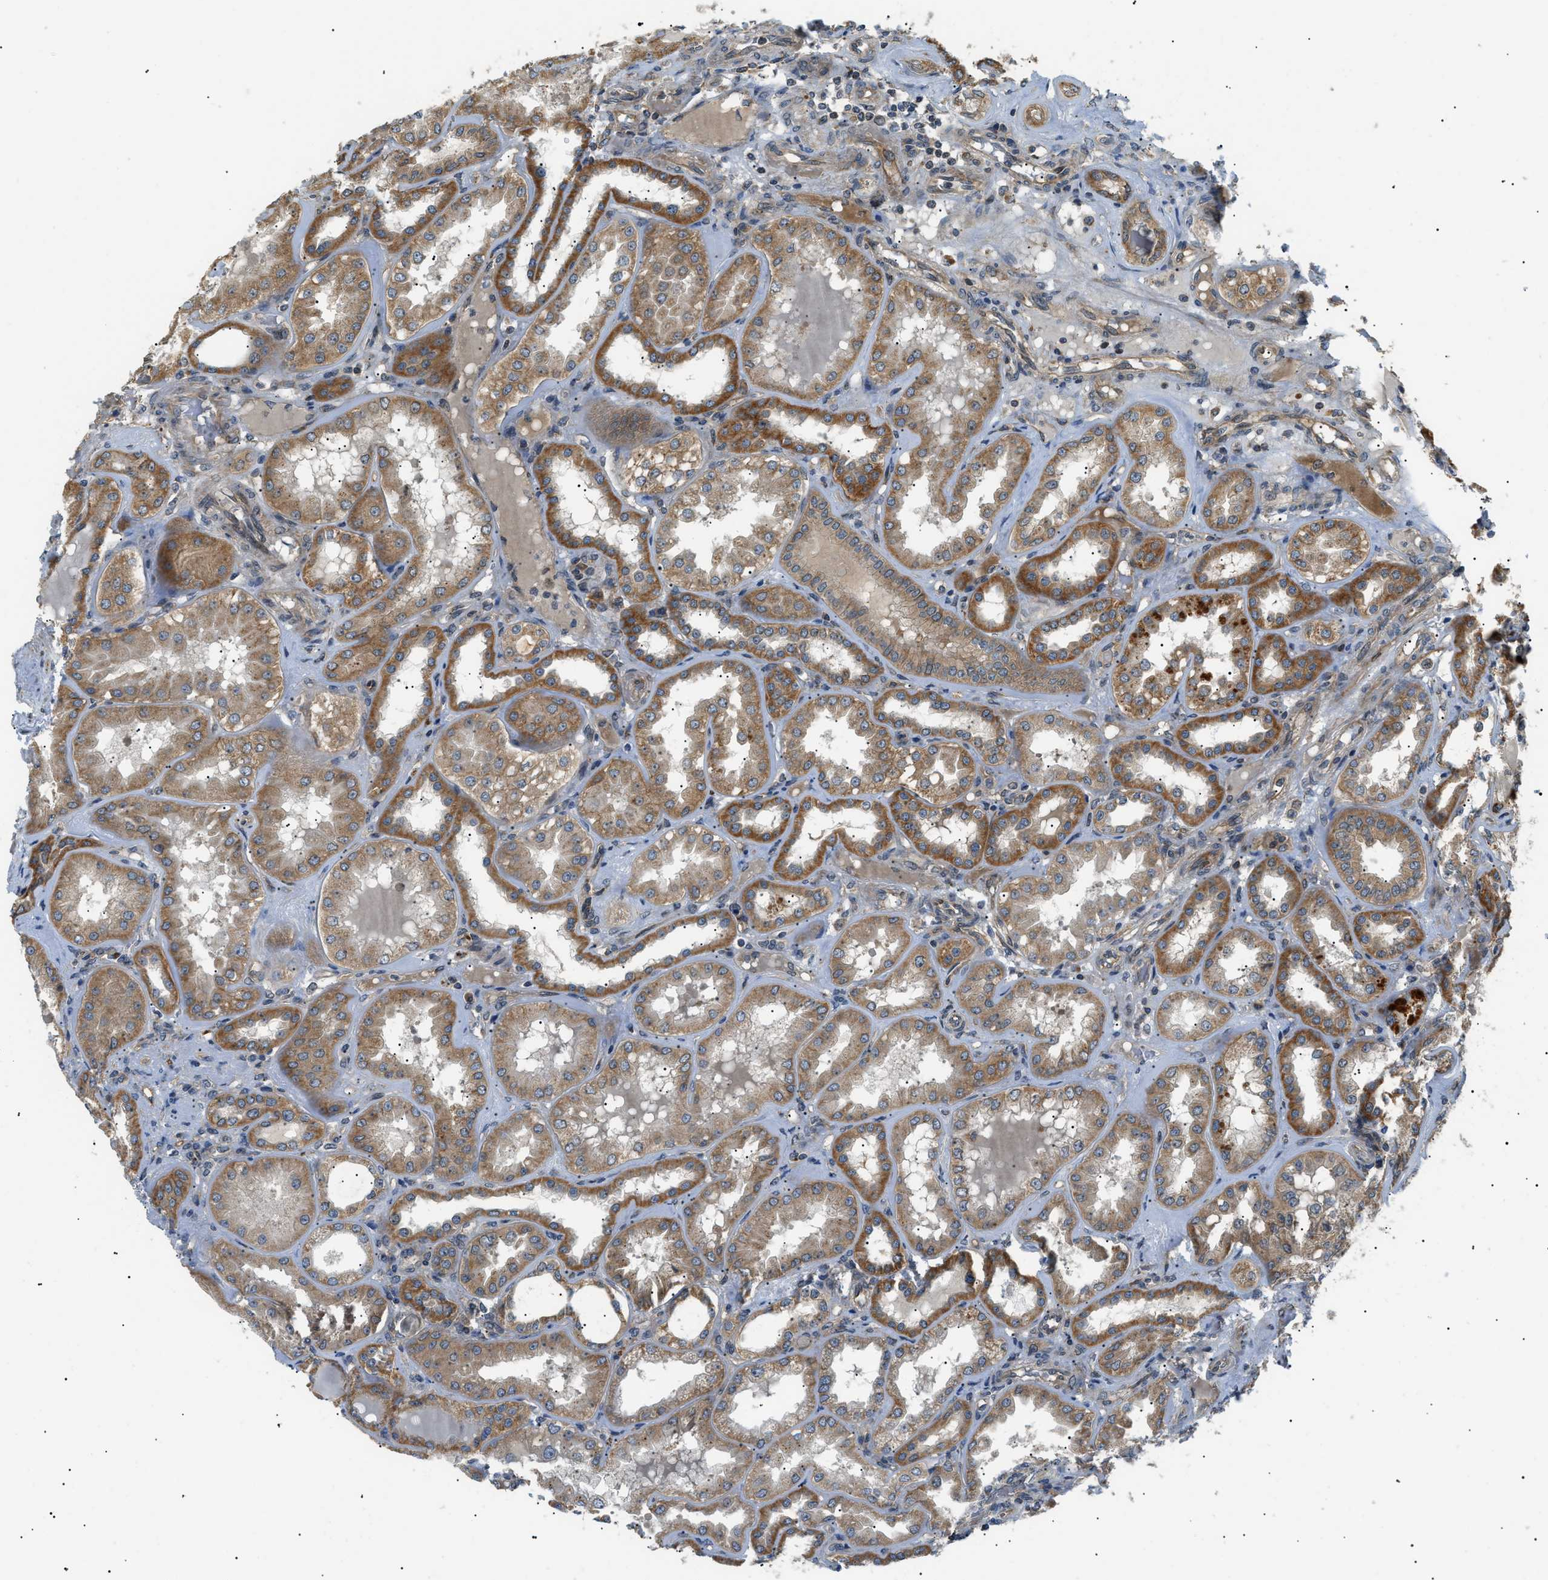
{"staining": {"intensity": "weak", "quantity": ">75%", "location": "cytoplasmic/membranous"}, "tissue": "kidney", "cell_type": "Cells in glomeruli", "image_type": "normal", "snomed": [{"axis": "morphology", "description": "Normal tissue, NOS"}, {"axis": "topography", "description": "Kidney"}], "caption": "Protein staining by immunohistochemistry (IHC) displays weak cytoplasmic/membranous positivity in approximately >75% of cells in glomeruli in normal kidney. The staining is performed using DAB brown chromogen to label protein expression. The nuclei are counter-stained blue using hematoxylin.", "gene": "SRPK1", "patient": {"sex": "female", "age": 56}}